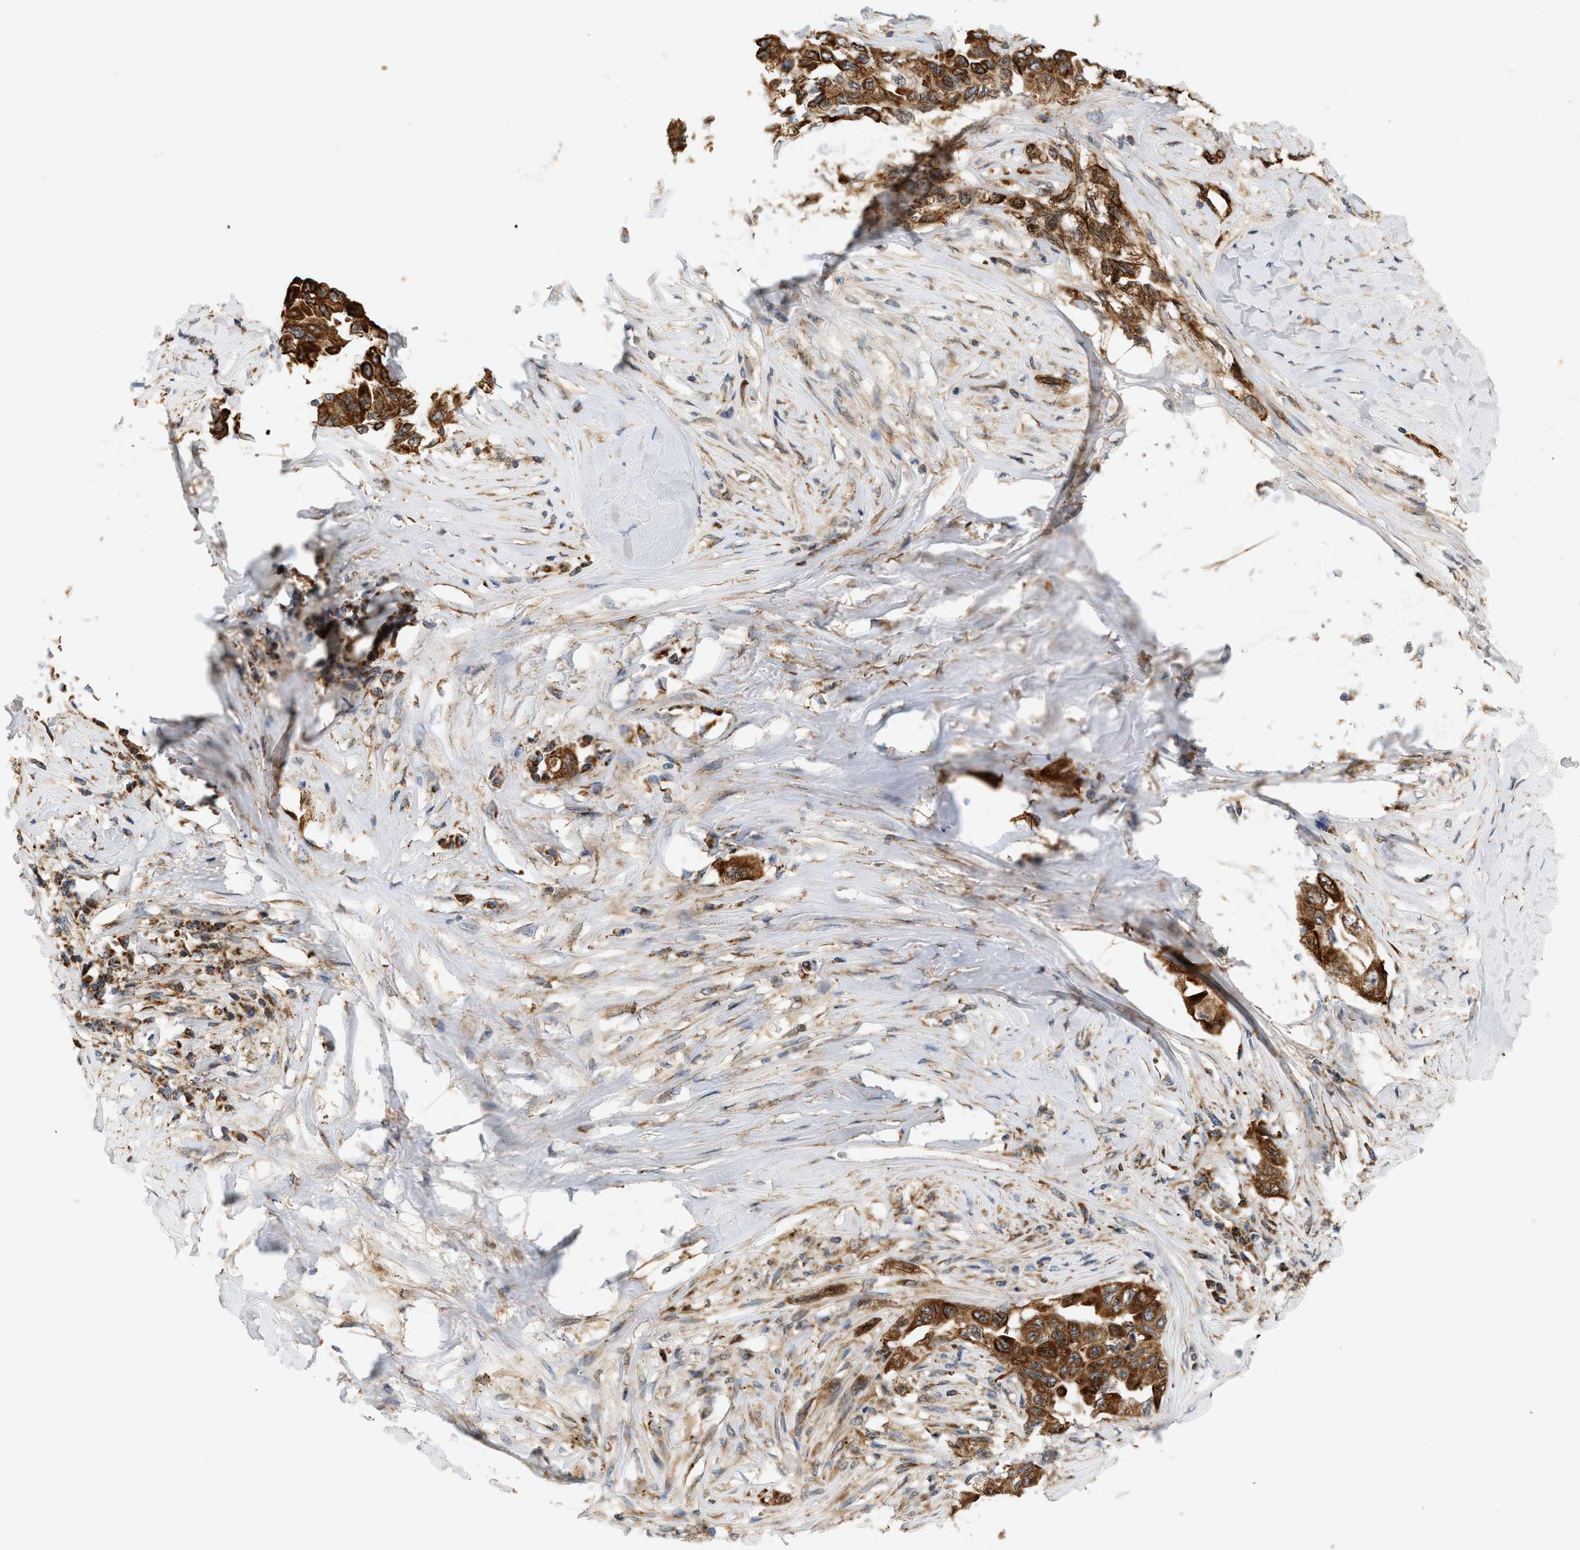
{"staining": {"intensity": "strong", "quantity": ">75%", "location": "cytoplasmic/membranous"}, "tissue": "lung cancer", "cell_type": "Tumor cells", "image_type": "cancer", "snomed": [{"axis": "morphology", "description": "Adenocarcinoma, NOS"}, {"axis": "topography", "description": "Lung"}], "caption": "A micrograph showing strong cytoplasmic/membranous positivity in approximately >75% of tumor cells in lung cancer, as visualized by brown immunohistochemical staining.", "gene": "MCU", "patient": {"sex": "female", "age": 51}}